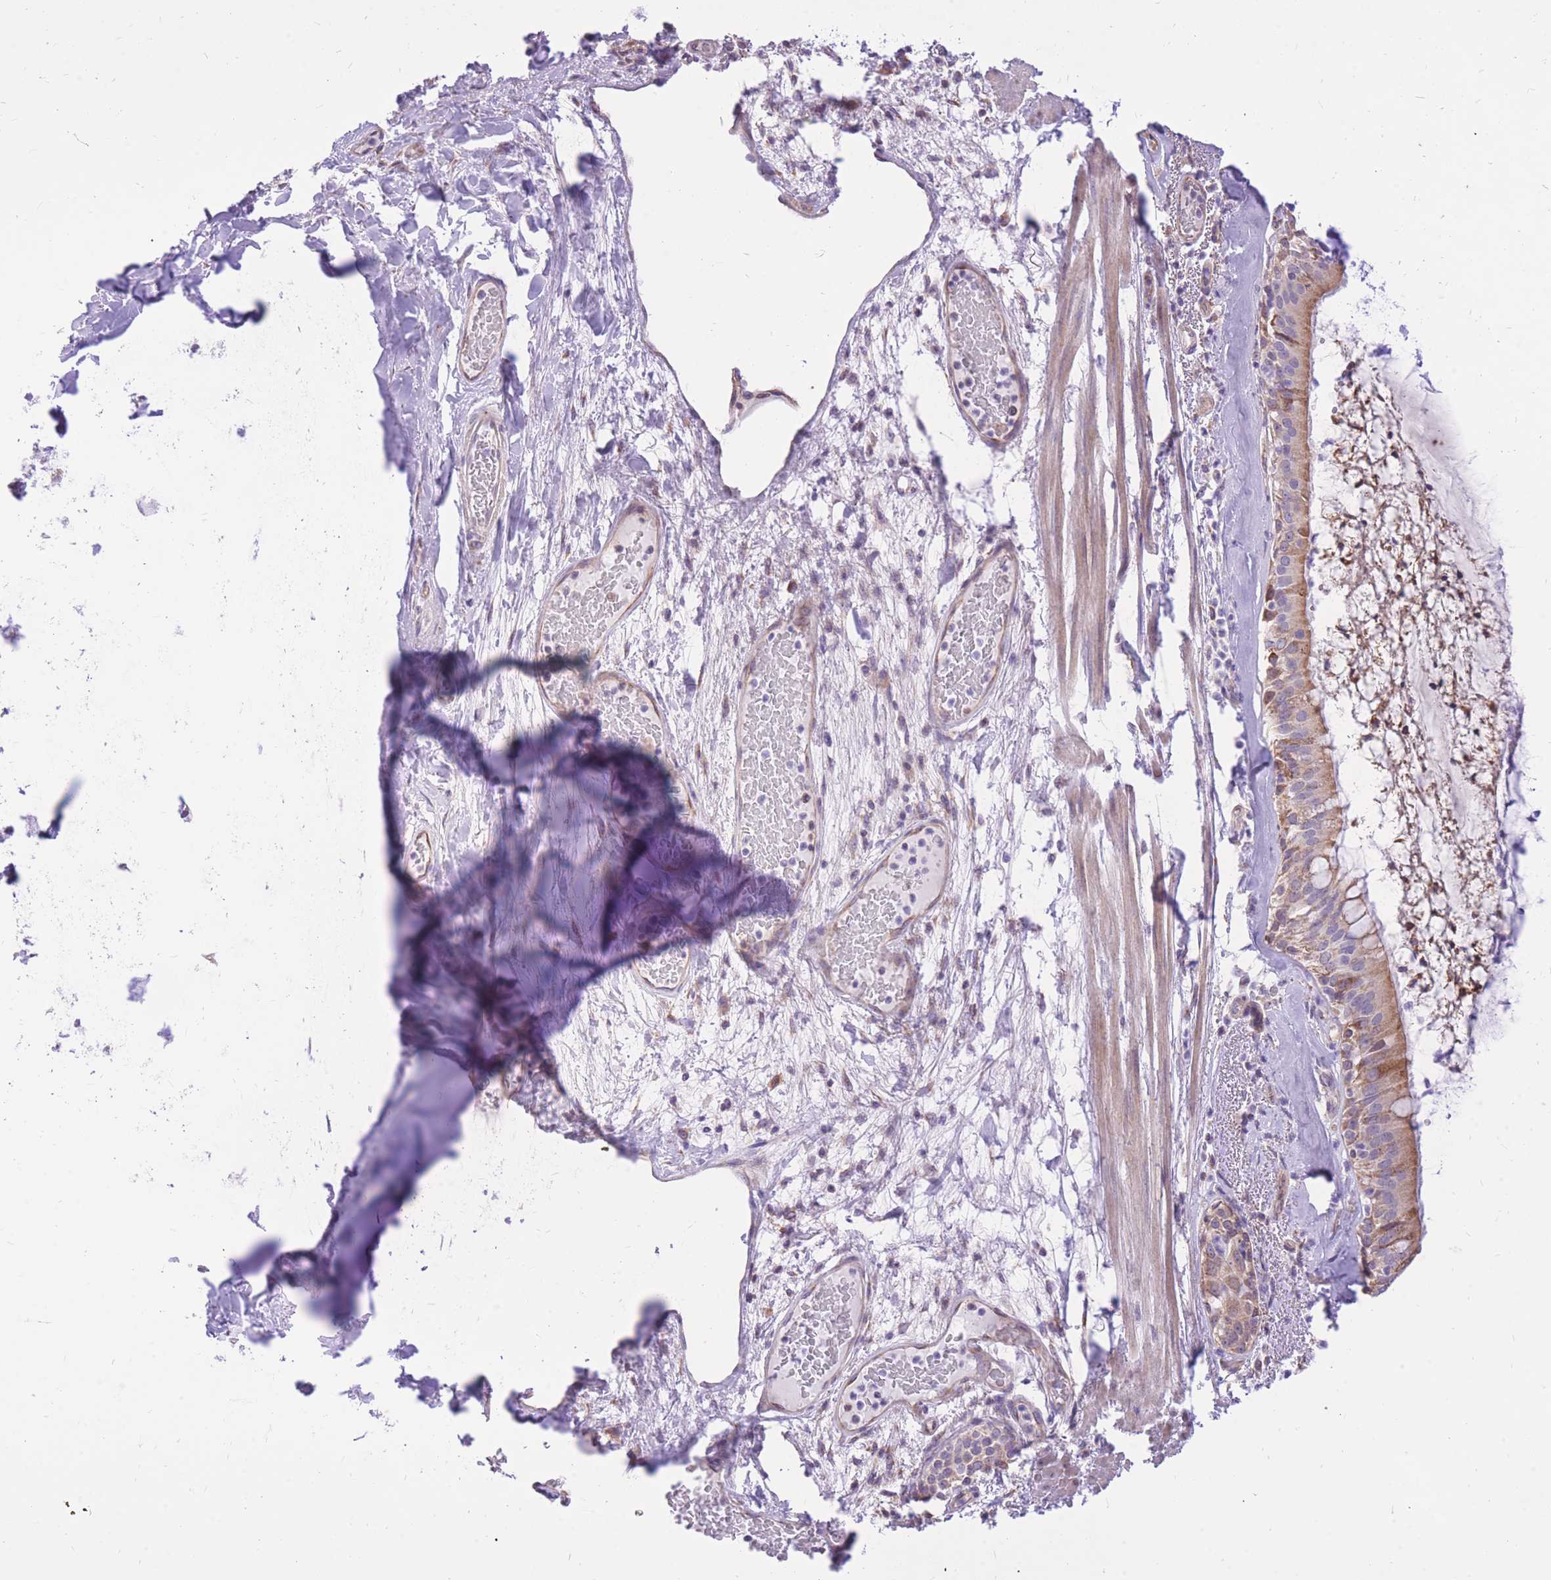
{"staining": {"intensity": "moderate", "quantity": "25%-75%", "location": "cytoplasmic/membranous"}, "tissue": "bronchus", "cell_type": "Respiratory epithelial cells", "image_type": "normal", "snomed": [{"axis": "morphology", "description": "Normal tissue, NOS"}, {"axis": "topography", "description": "Cartilage tissue"}, {"axis": "topography", "description": "Bronchus"}], "caption": "Protein expression analysis of normal bronchus demonstrates moderate cytoplasmic/membranous staining in about 25%-75% of respiratory epithelial cells.", "gene": "TOPAZ1", "patient": {"sex": "male", "age": 63}}